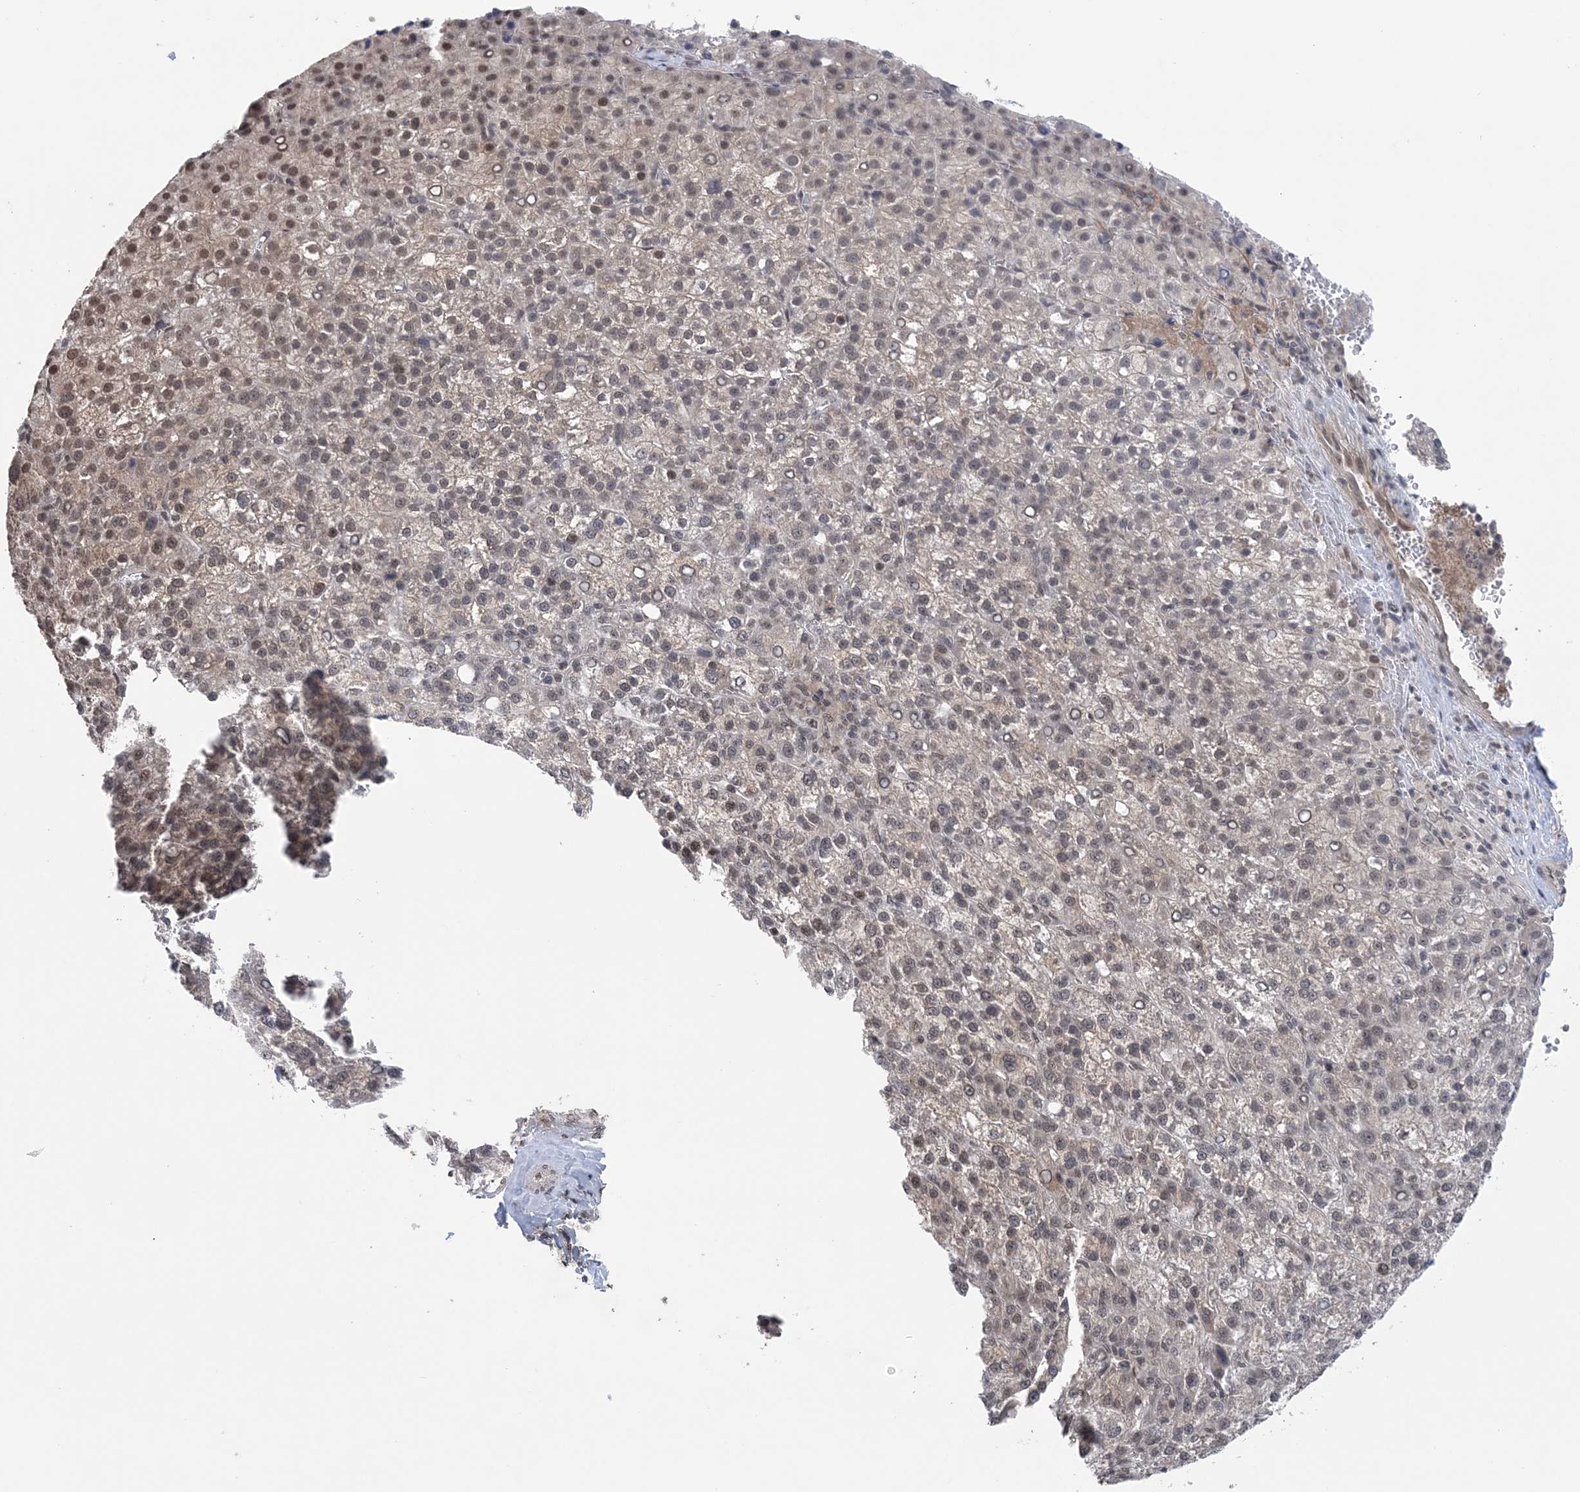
{"staining": {"intensity": "moderate", "quantity": ">75%", "location": "nuclear"}, "tissue": "liver cancer", "cell_type": "Tumor cells", "image_type": "cancer", "snomed": [{"axis": "morphology", "description": "Carcinoma, Hepatocellular, NOS"}, {"axis": "topography", "description": "Liver"}], "caption": "Liver hepatocellular carcinoma stained for a protein shows moderate nuclear positivity in tumor cells.", "gene": "CCDC152", "patient": {"sex": "female", "age": 58}}